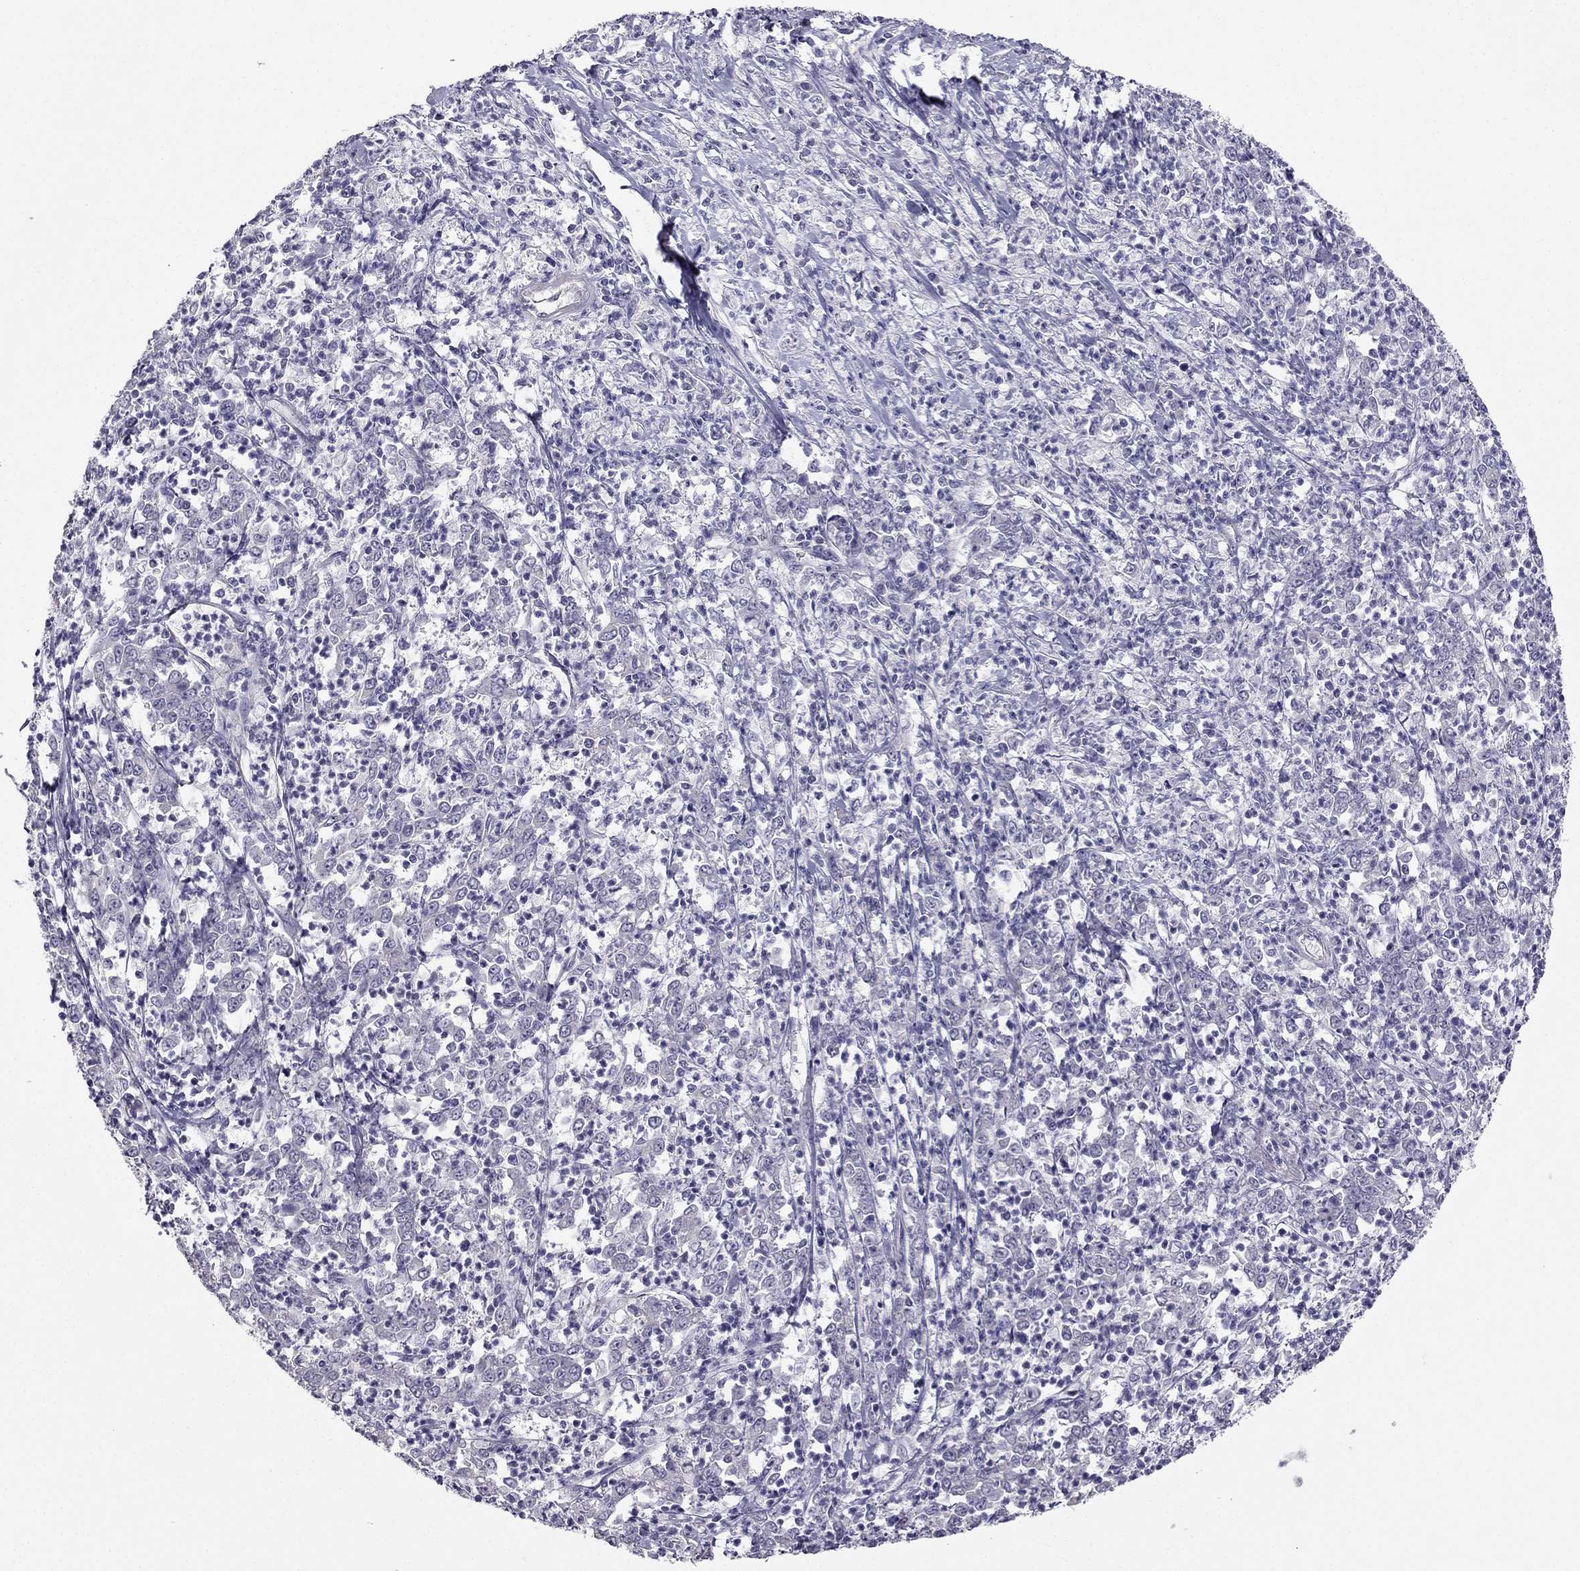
{"staining": {"intensity": "negative", "quantity": "none", "location": "none"}, "tissue": "stomach cancer", "cell_type": "Tumor cells", "image_type": "cancer", "snomed": [{"axis": "morphology", "description": "Adenocarcinoma, NOS"}, {"axis": "topography", "description": "Stomach, lower"}], "caption": "This is a histopathology image of immunohistochemistry staining of stomach adenocarcinoma, which shows no positivity in tumor cells.", "gene": "HSFX1", "patient": {"sex": "female", "age": 71}}